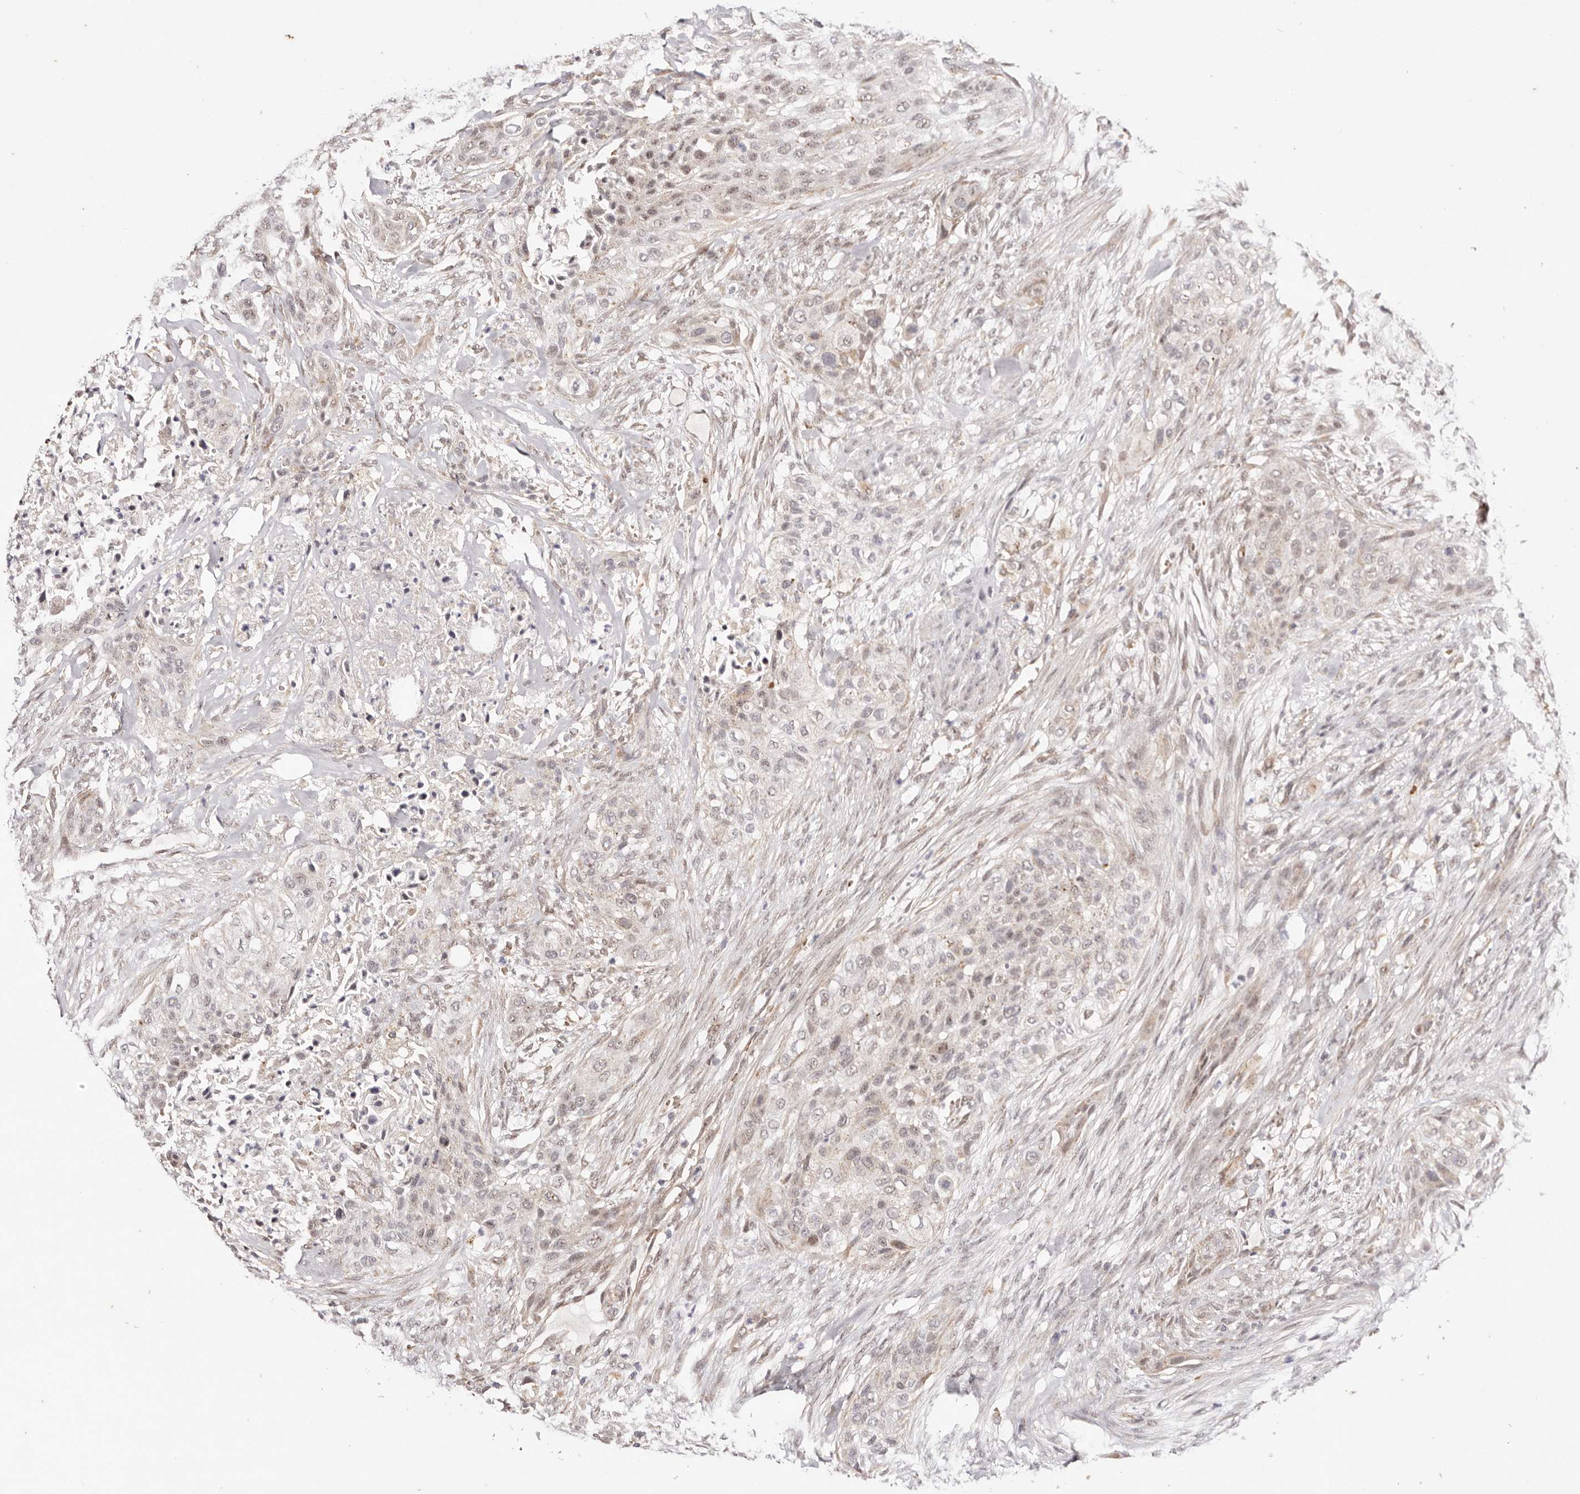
{"staining": {"intensity": "weak", "quantity": "25%-75%", "location": "nuclear"}, "tissue": "urothelial cancer", "cell_type": "Tumor cells", "image_type": "cancer", "snomed": [{"axis": "morphology", "description": "Urothelial carcinoma, High grade"}, {"axis": "topography", "description": "Urinary bladder"}], "caption": "Urothelial cancer tissue demonstrates weak nuclear expression in approximately 25%-75% of tumor cells (DAB (3,3'-diaminobenzidine) = brown stain, brightfield microscopy at high magnification).", "gene": "WRN", "patient": {"sex": "male", "age": 35}}